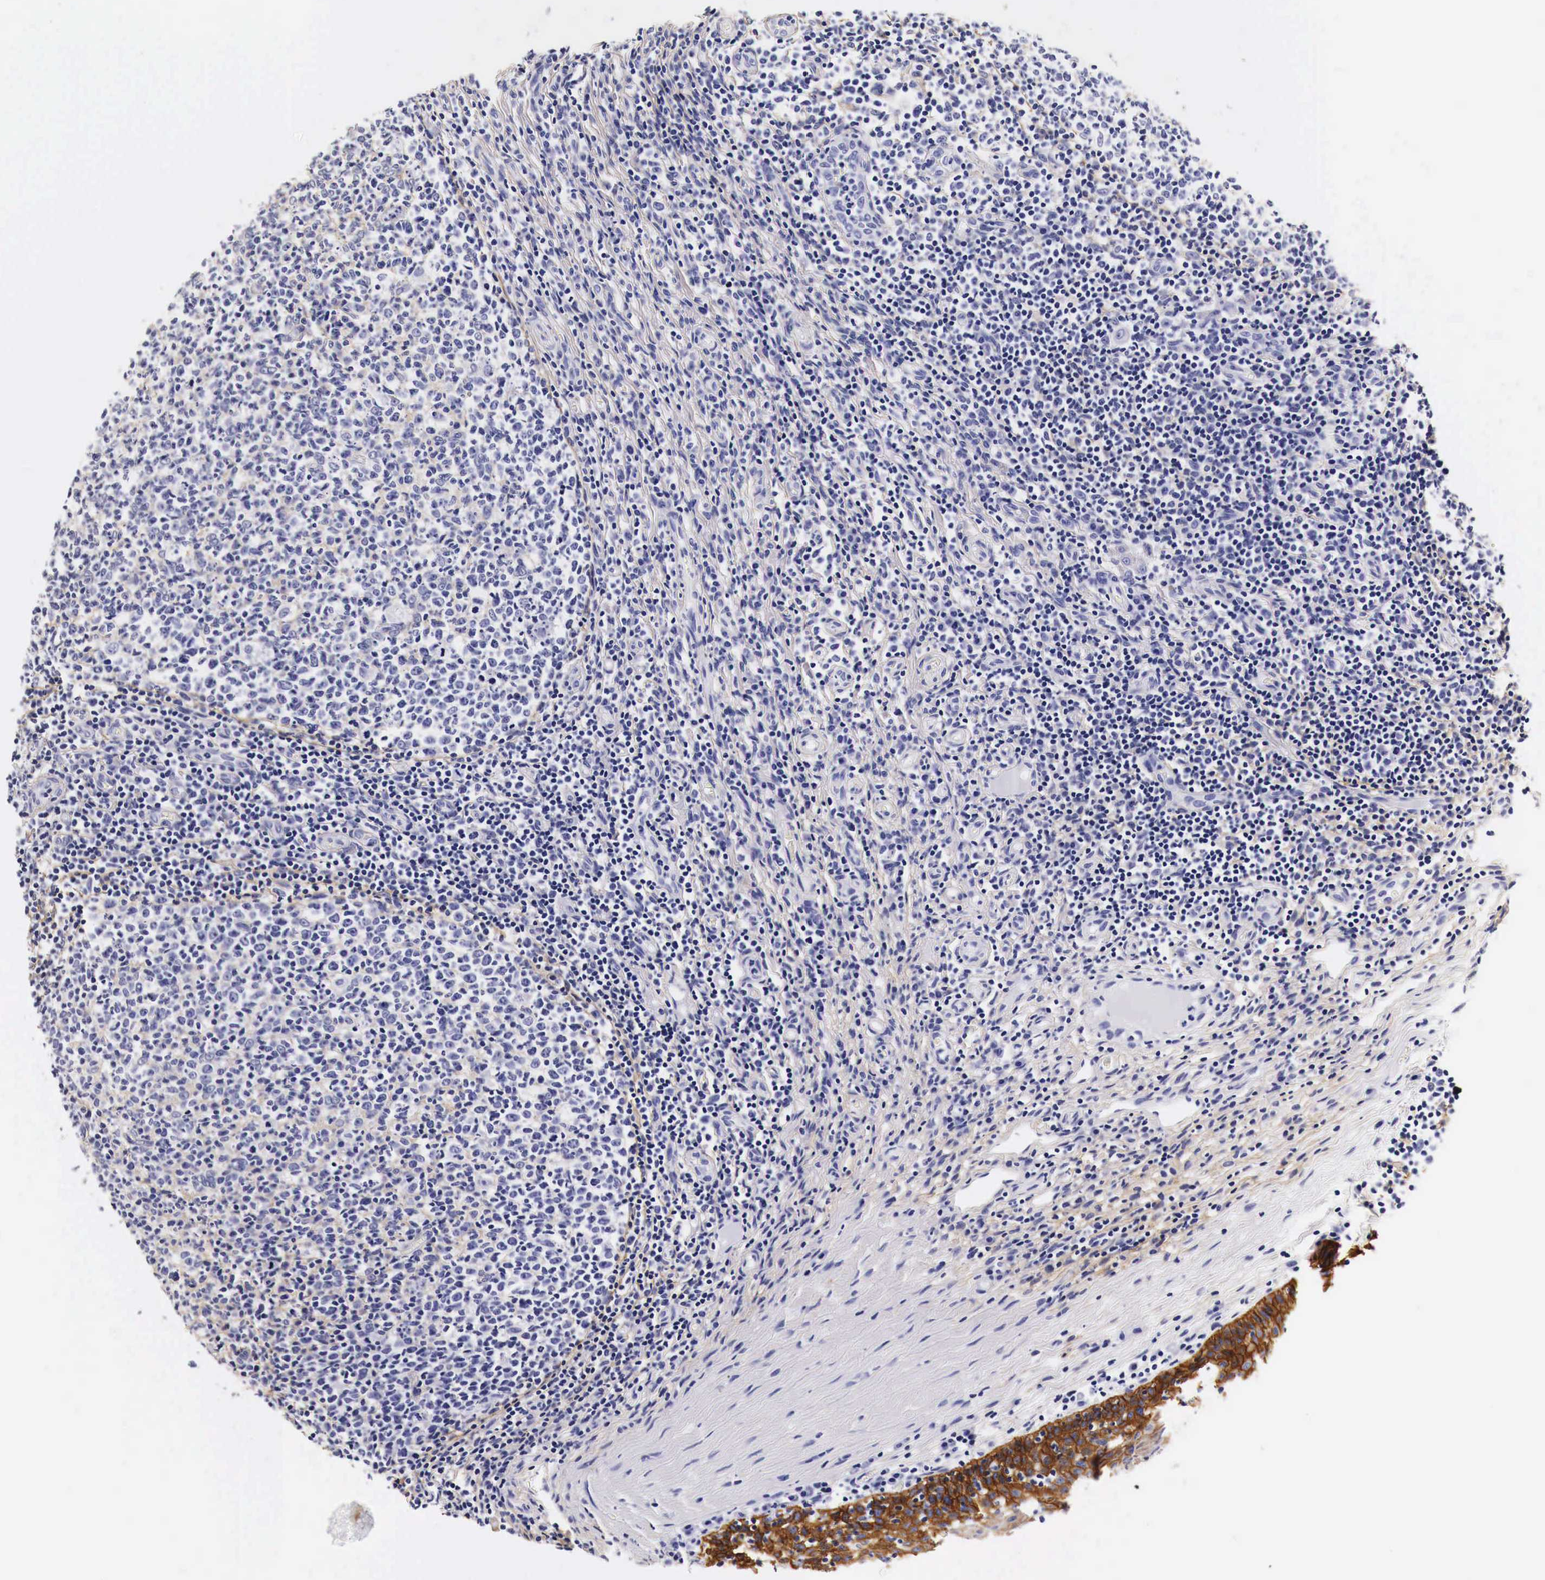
{"staining": {"intensity": "weak", "quantity": "25%-75%", "location": "cytoplasmic/membranous"}, "tissue": "tonsil", "cell_type": "Germinal center cells", "image_type": "normal", "snomed": [{"axis": "morphology", "description": "Normal tissue, NOS"}, {"axis": "topography", "description": "Tonsil"}], "caption": "A brown stain highlights weak cytoplasmic/membranous expression of a protein in germinal center cells of unremarkable human tonsil. The staining was performed using DAB, with brown indicating positive protein expression. Nuclei are stained blue with hematoxylin.", "gene": "EGFR", "patient": {"sex": "male", "age": 6}}